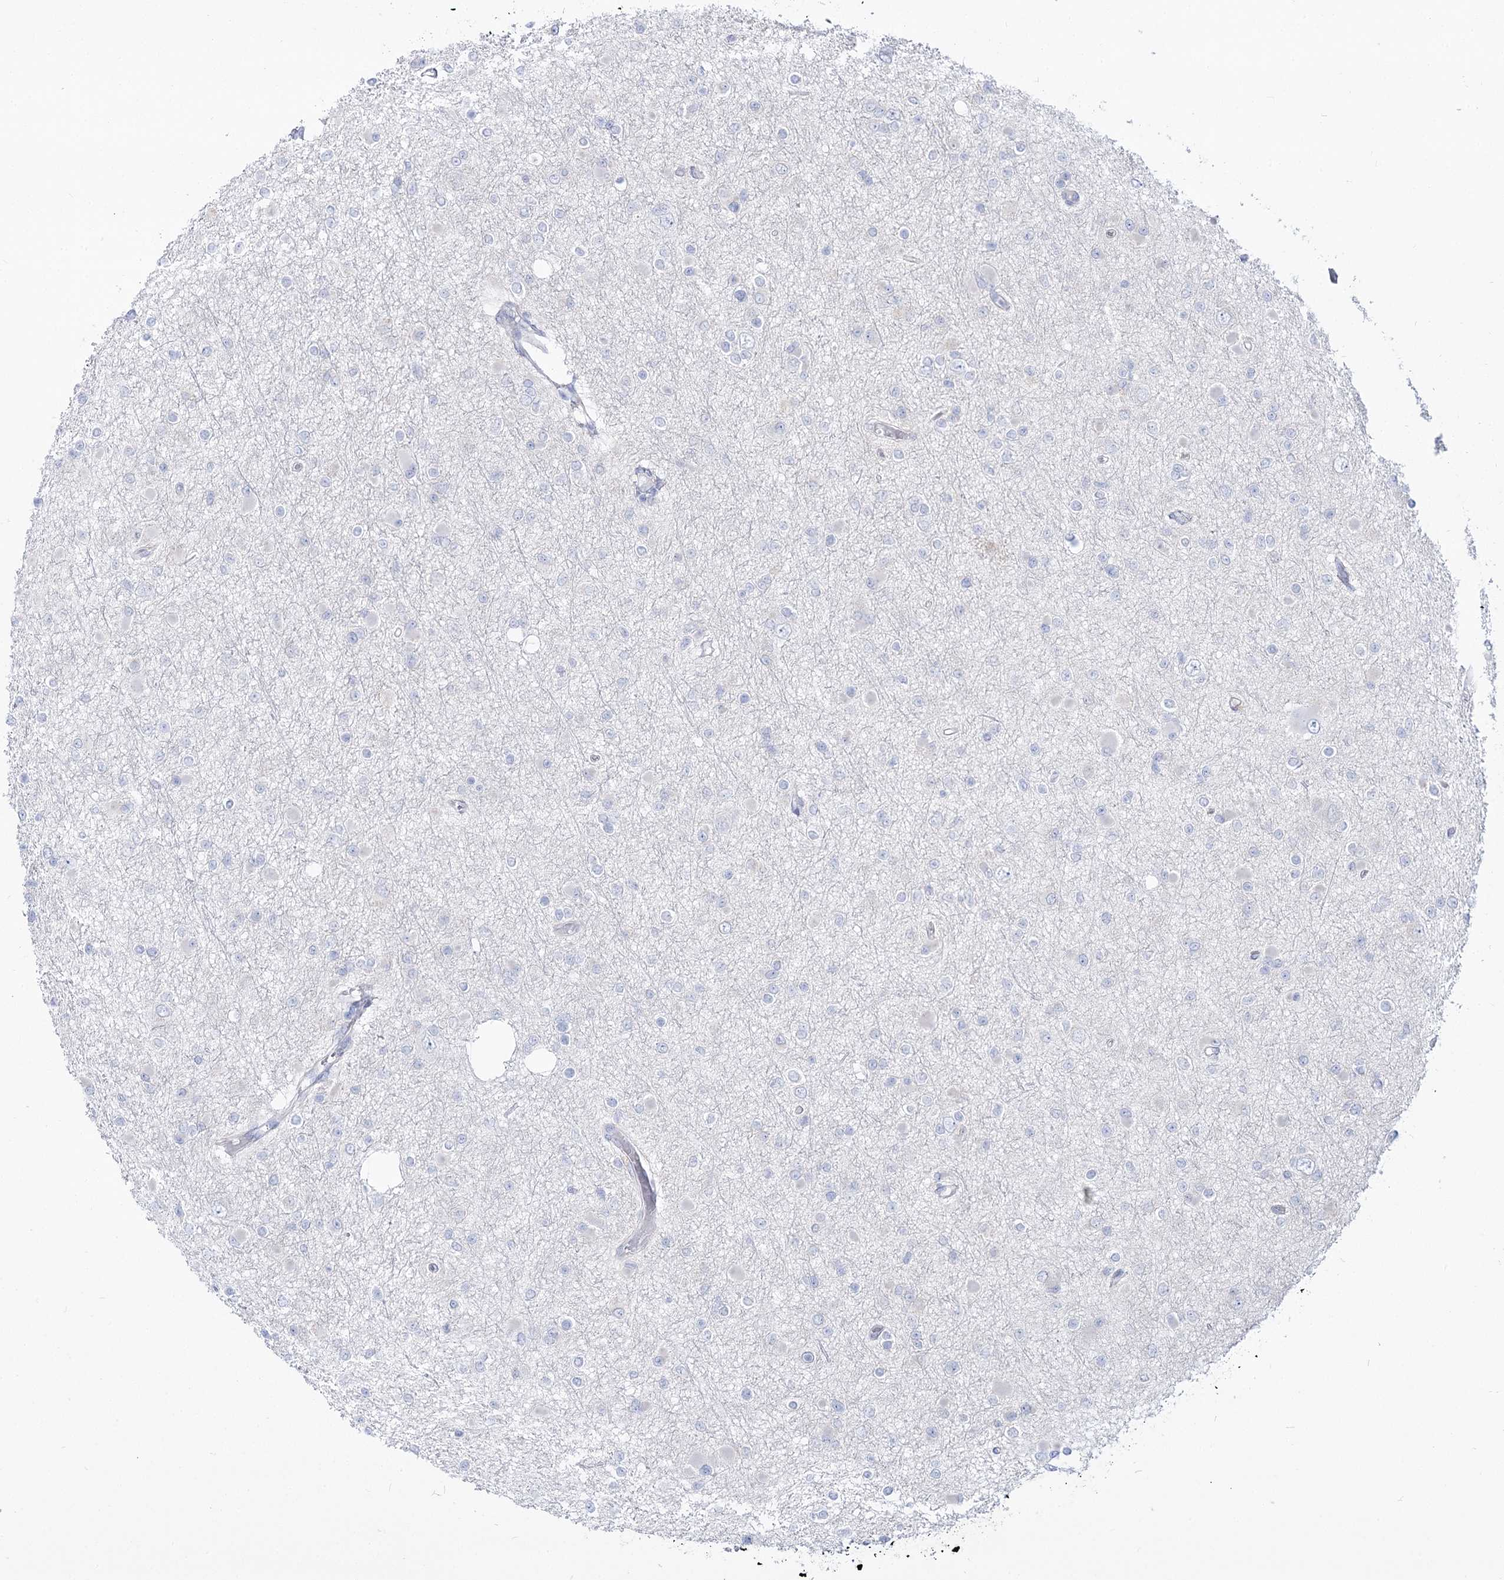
{"staining": {"intensity": "negative", "quantity": "none", "location": "none"}, "tissue": "glioma", "cell_type": "Tumor cells", "image_type": "cancer", "snomed": [{"axis": "morphology", "description": "Glioma, malignant, Low grade"}, {"axis": "topography", "description": "Brain"}], "caption": "This is a micrograph of IHC staining of glioma, which shows no staining in tumor cells.", "gene": "SUOX", "patient": {"sex": "female", "age": 22}}